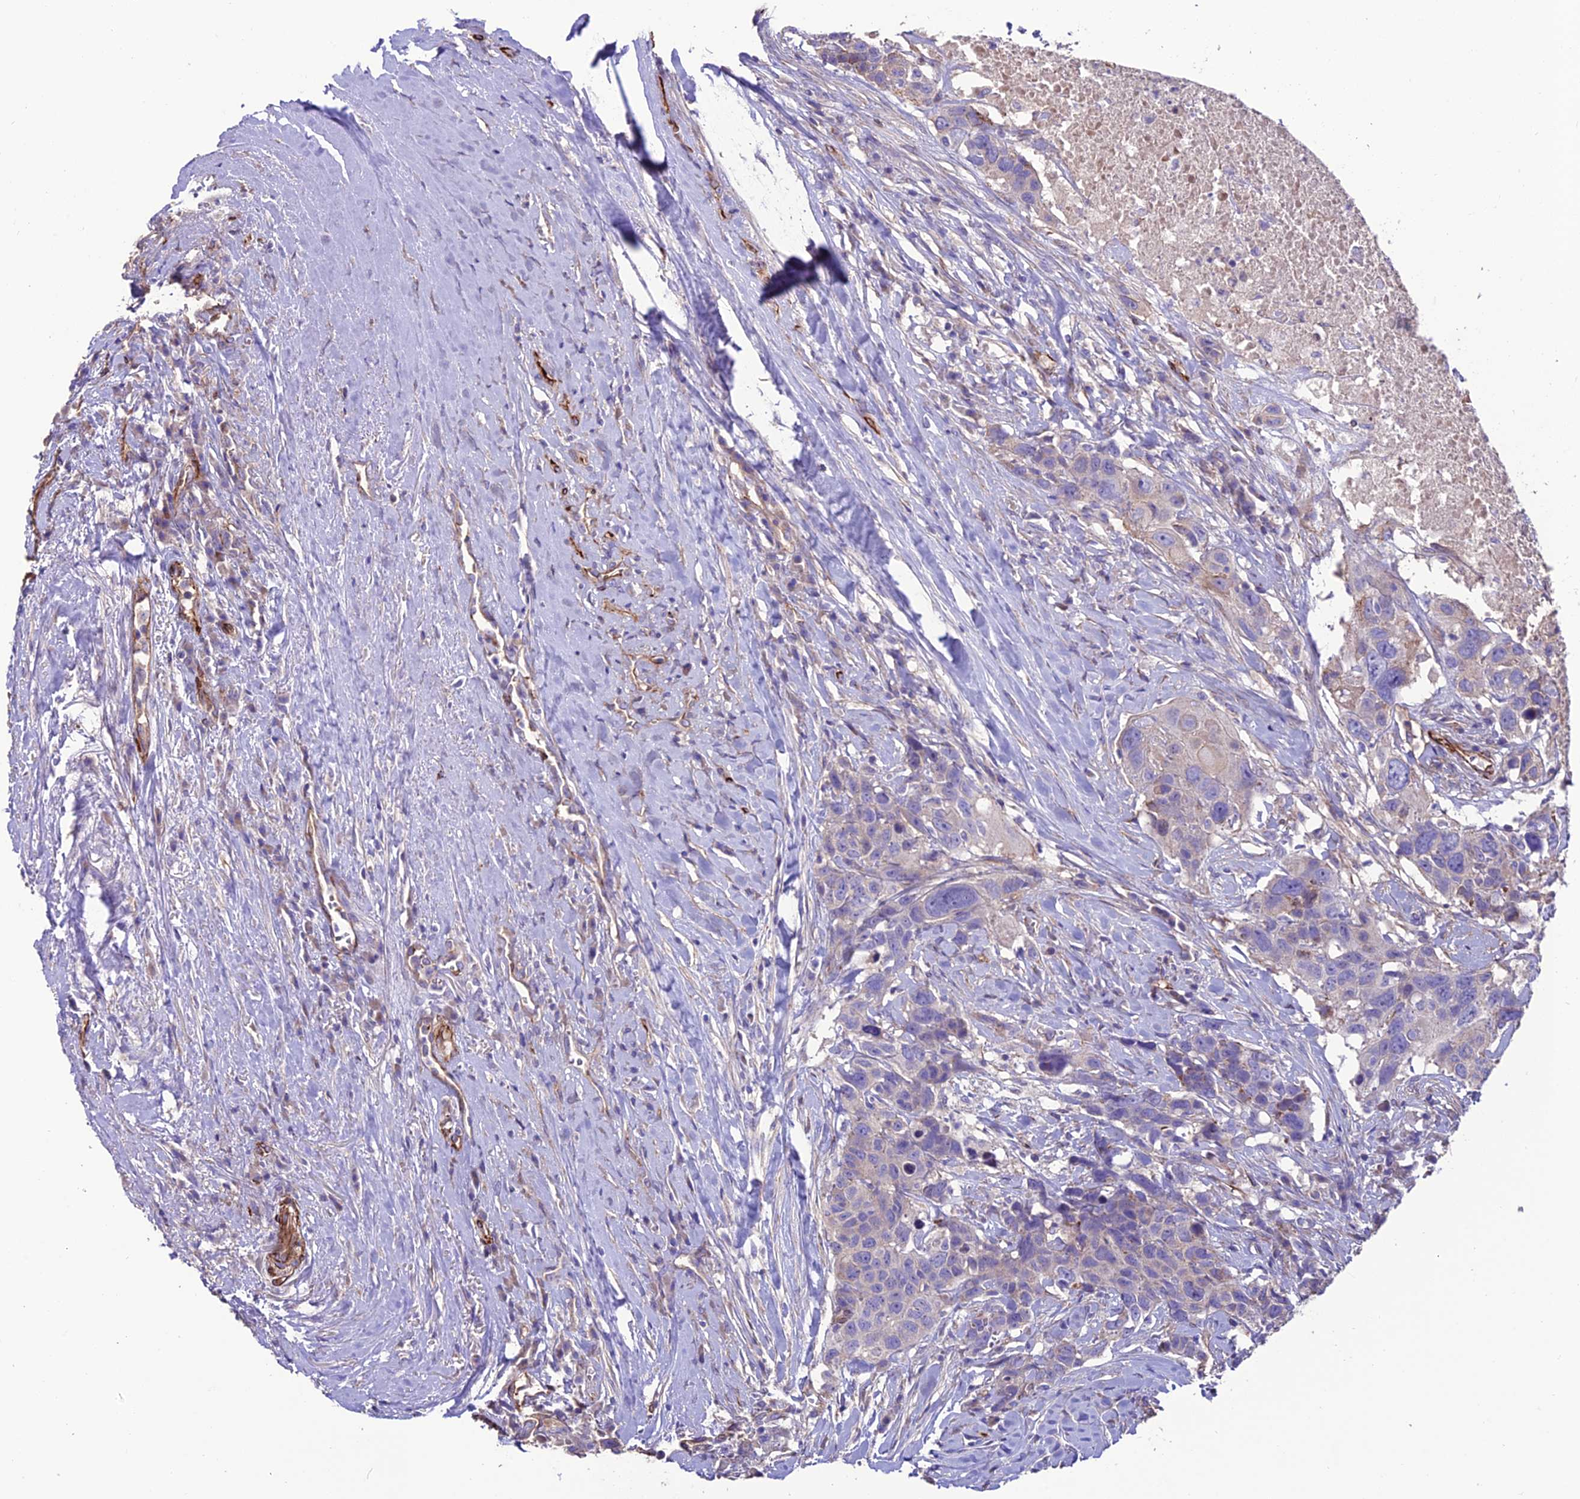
{"staining": {"intensity": "negative", "quantity": "none", "location": "none"}, "tissue": "head and neck cancer", "cell_type": "Tumor cells", "image_type": "cancer", "snomed": [{"axis": "morphology", "description": "Squamous cell carcinoma, NOS"}, {"axis": "topography", "description": "Head-Neck"}], "caption": "A histopathology image of head and neck cancer (squamous cell carcinoma) stained for a protein displays no brown staining in tumor cells. The staining was performed using DAB (3,3'-diaminobenzidine) to visualize the protein expression in brown, while the nuclei were stained in blue with hematoxylin (Magnification: 20x).", "gene": "REX1BD", "patient": {"sex": "male", "age": 66}}